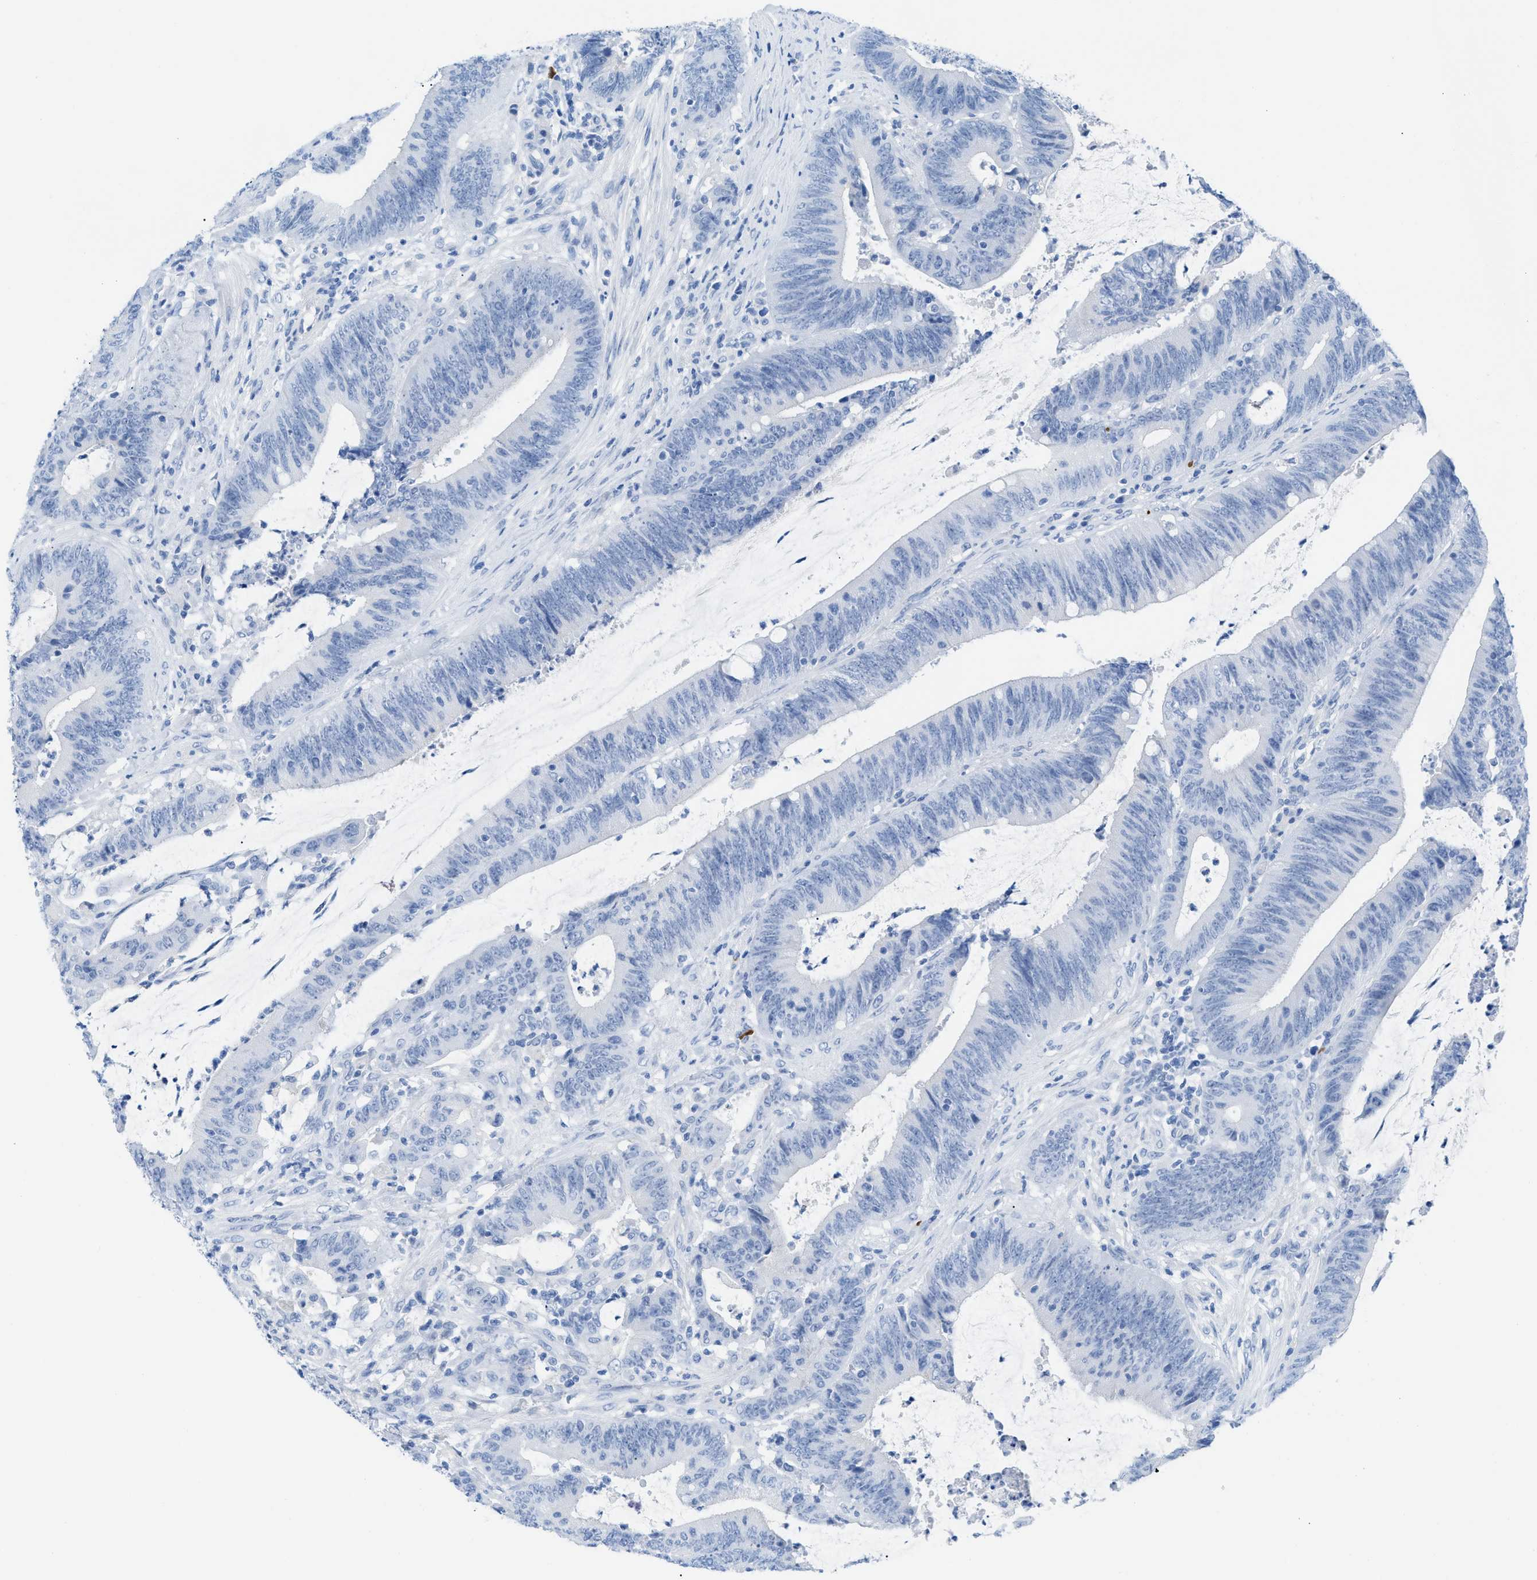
{"staining": {"intensity": "negative", "quantity": "none", "location": "none"}, "tissue": "colorectal cancer", "cell_type": "Tumor cells", "image_type": "cancer", "snomed": [{"axis": "morphology", "description": "Normal tissue, NOS"}, {"axis": "morphology", "description": "Adenocarcinoma, NOS"}, {"axis": "topography", "description": "Rectum"}], "caption": "An immunohistochemistry histopathology image of adenocarcinoma (colorectal) is shown. There is no staining in tumor cells of adenocarcinoma (colorectal). (Stains: DAB (3,3'-diaminobenzidine) immunohistochemistry with hematoxylin counter stain, Microscopy: brightfield microscopy at high magnification).", "gene": "TCL1A", "patient": {"sex": "female", "age": 66}}